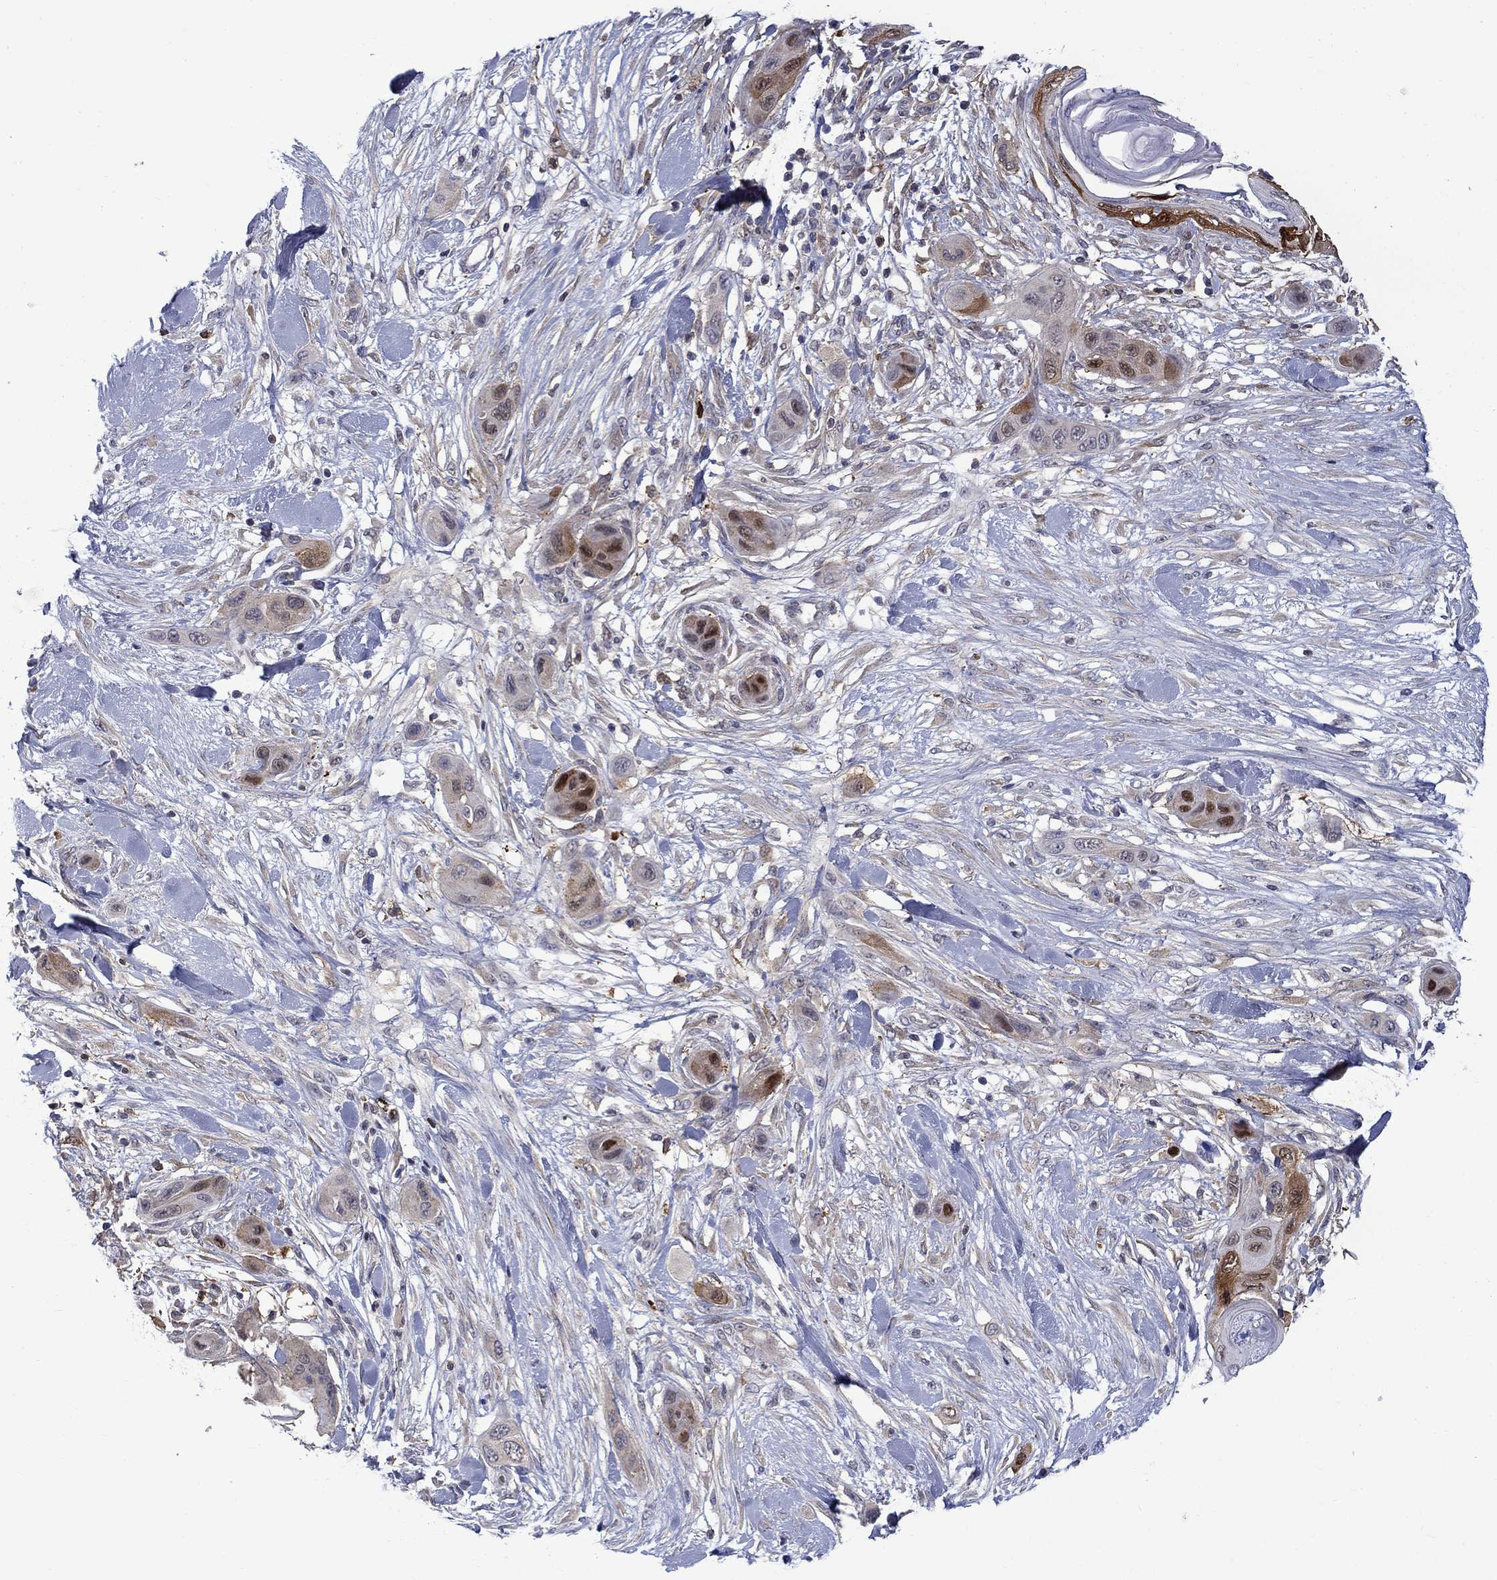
{"staining": {"intensity": "strong", "quantity": "25%-75%", "location": "cytoplasmic/membranous,nuclear"}, "tissue": "skin cancer", "cell_type": "Tumor cells", "image_type": "cancer", "snomed": [{"axis": "morphology", "description": "Squamous cell carcinoma, NOS"}, {"axis": "topography", "description": "Skin"}], "caption": "Skin cancer stained with a protein marker exhibits strong staining in tumor cells.", "gene": "PCBP3", "patient": {"sex": "male", "age": 79}}